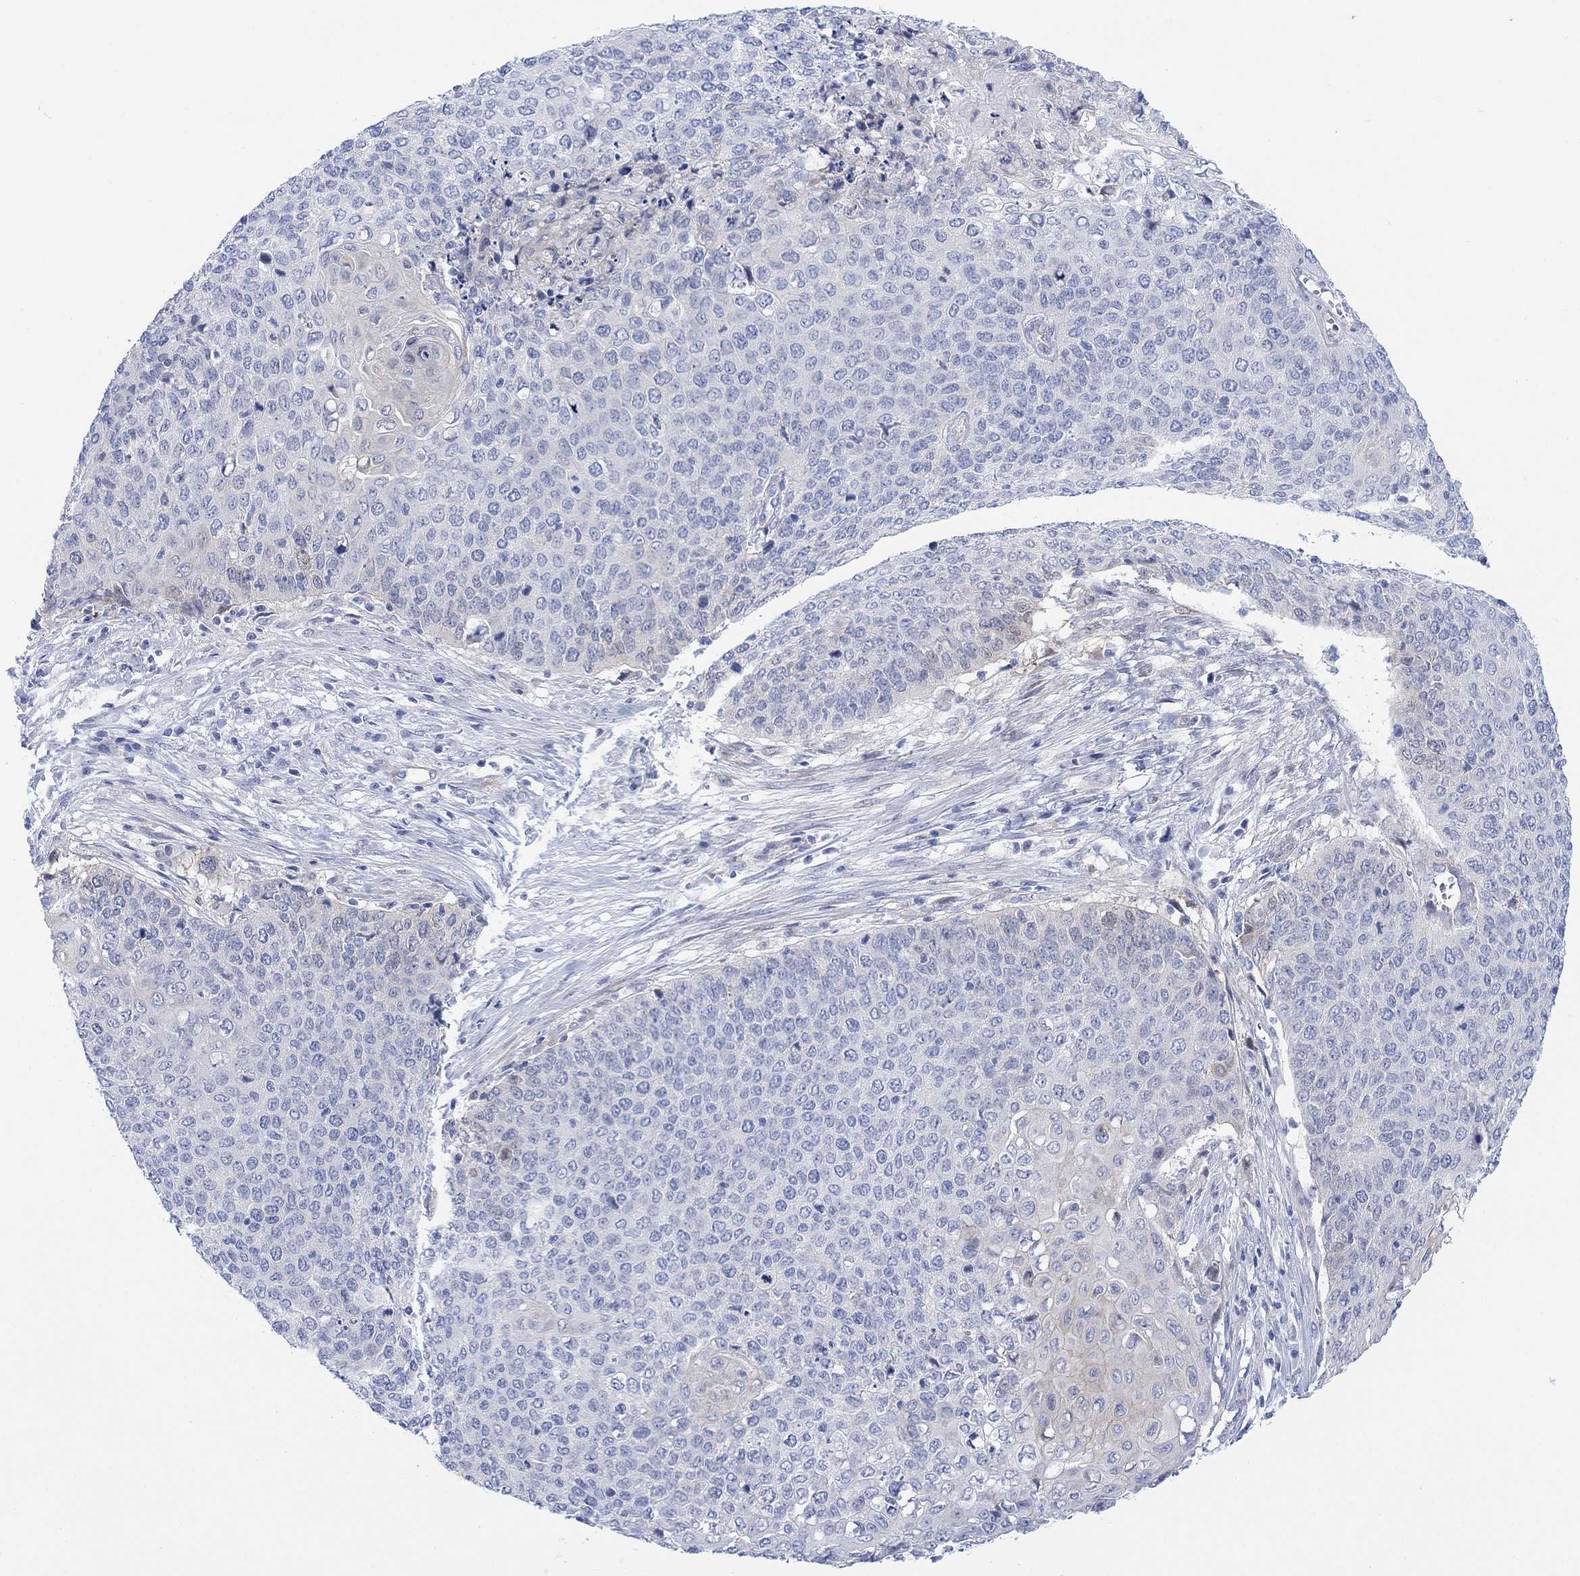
{"staining": {"intensity": "negative", "quantity": "none", "location": "none"}, "tissue": "cervical cancer", "cell_type": "Tumor cells", "image_type": "cancer", "snomed": [{"axis": "morphology", "description": "Squamous cell carcinoma, NOS"}, {"axis": "topography", "description": "Cervix"}], "caption": "IHC micrograph of neoplastic tissue: human cervical cancer stained with DAB exhibits no significant protein expression in tumor cells.", "gene": "TLDC2", "patient": {"sex": "female", "age": 39}}